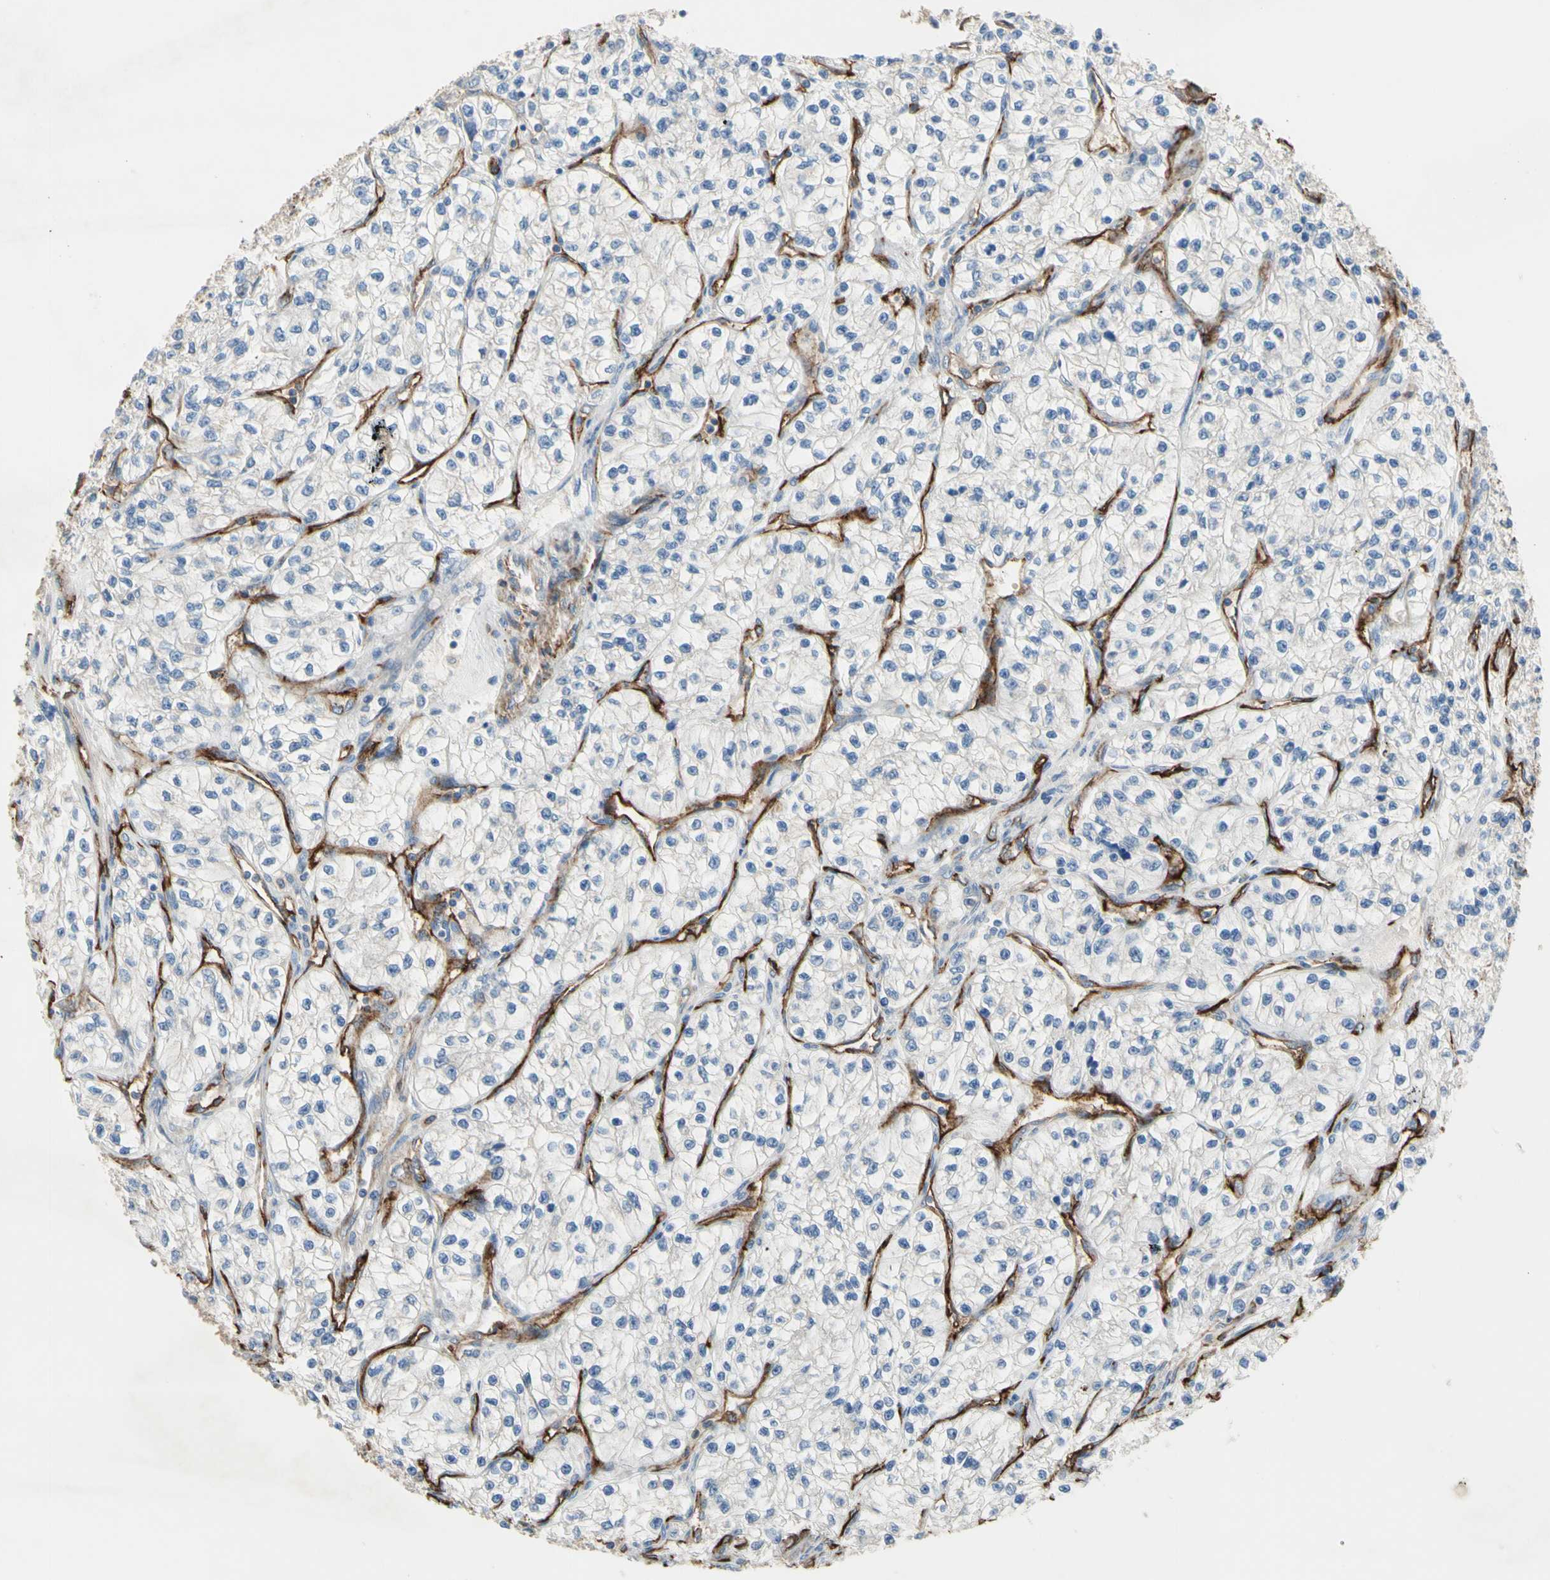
{"staining": {"intensity": "negative", "quantity": "none", "location": "none"}, "tissue": "renal cancer", "cell_type": "Tumor cells", "image_type": "cancer", "snomed": [{"axis": "morphology", "description": "Adenocarcinoma, NOS"}, {"axis": "topography", "description": "Kidney"}], "caption": "The immunohistochemistry image has no significant positivity in tumor cells of renal cancer tissue. (IHC, brightfield microscopy, high magnification).", "gene": "TRAF2", "patient": {"sex": "female", "age": 57}}